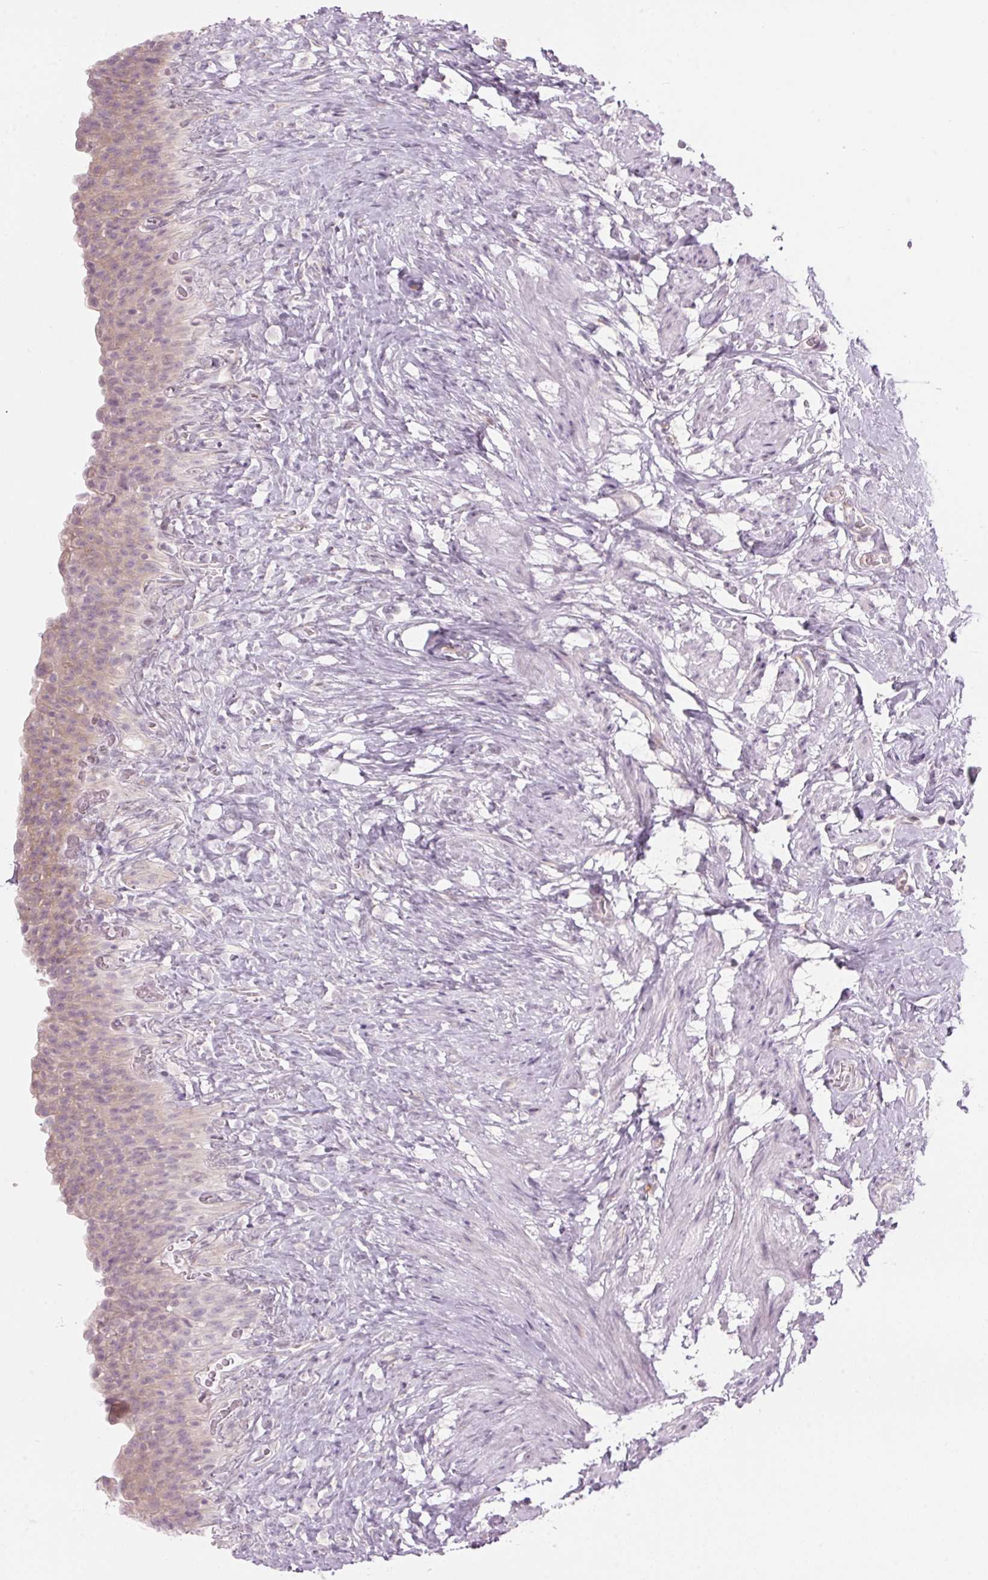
{"staining": {"intensity": "weak", "quantity": "<25%", "location": "cytoplasmic/membranous"}, "tissue": "urinary bladder", "cell_type": "Urothelial cells", "image_type": "normal", "snomed": [{"axis": "morphology", "description": "Normal tissue, NOS"}, {"axis": "topography", "description": "Urinary bladder"}, {"axis": "topography", "description": "Prostate"}], "caption": "The immunohistochemistry (IHC) image has no significant staining in urothelial cells of urinary bladder. (DAB (3,3'-diaminobenzidine) immunohistochemistry (IHC) visualized using brightfield microscopy, high magnification).", "gene": "GNMT", "patient": {"sex": "male", "age": 76}}